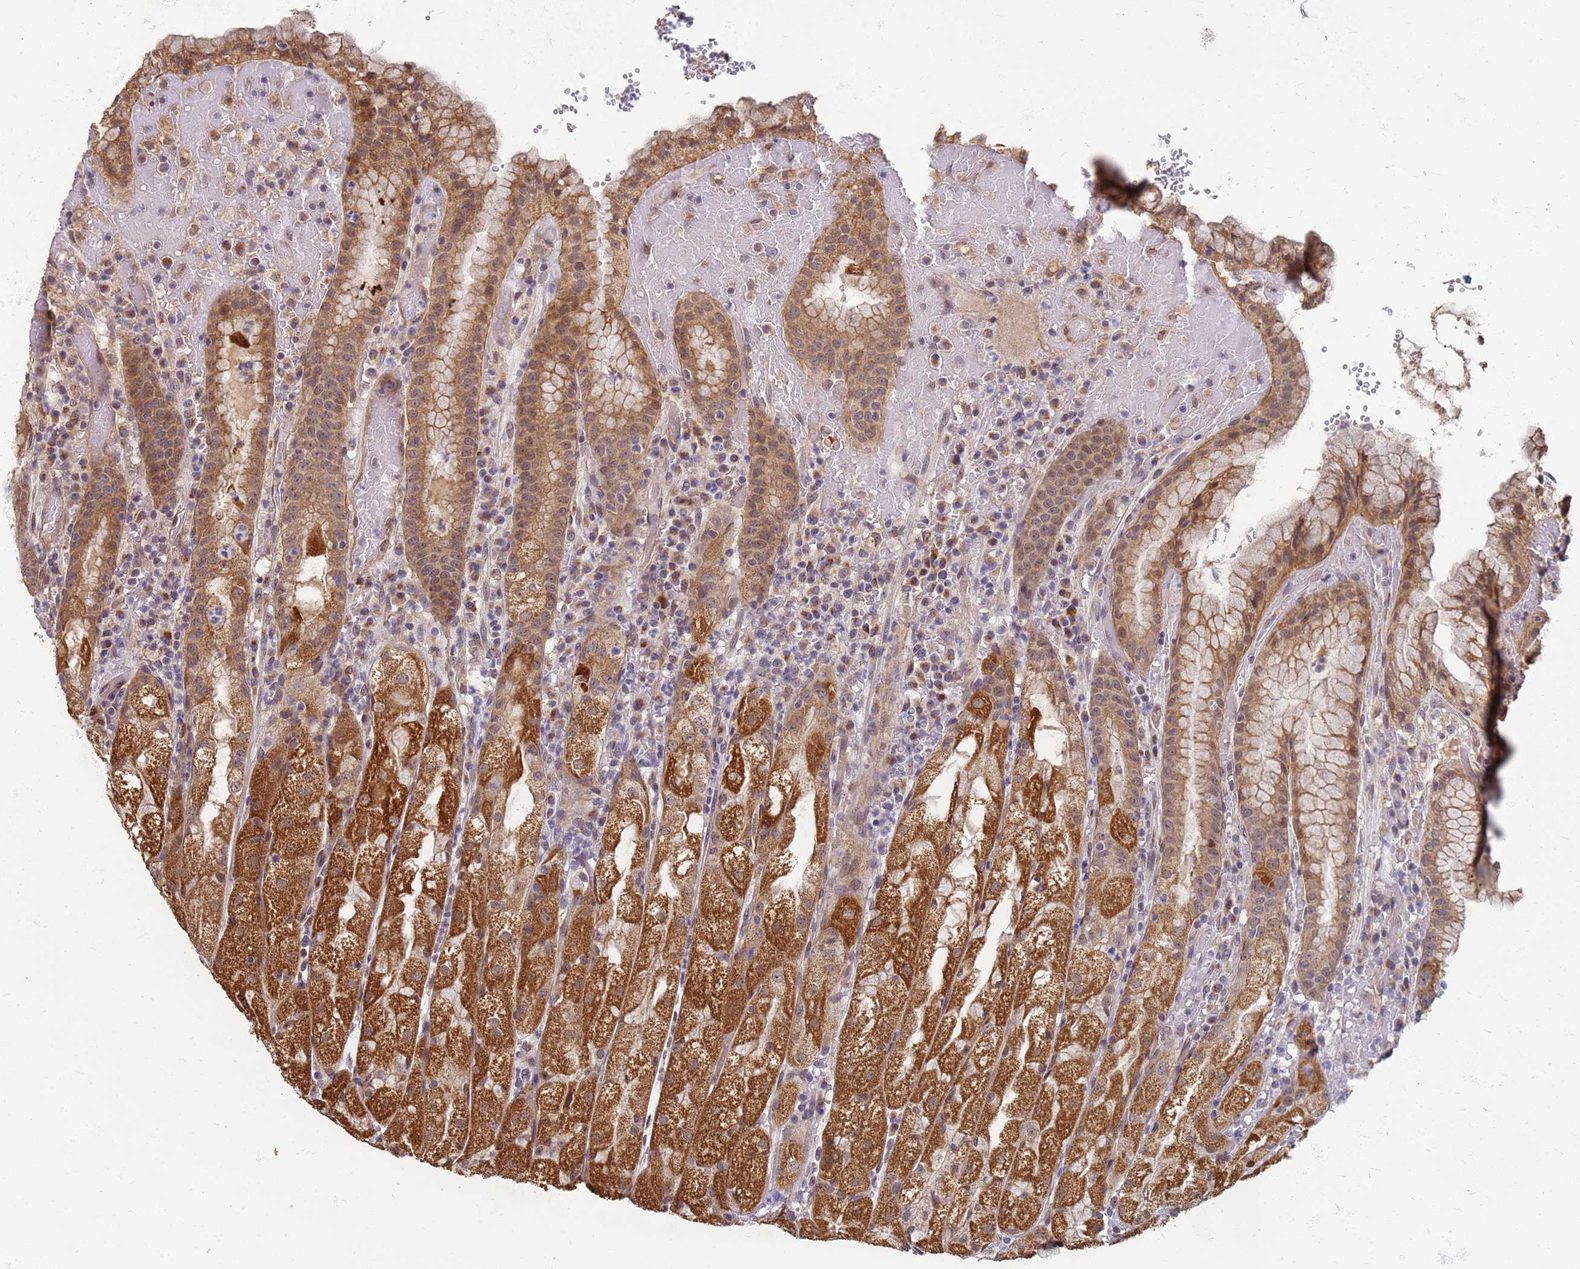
{"staining": {"intensity": "moderate", "quantity": ">75%", "location": "cytoplasmic/membranous,nuclear"}, "tissue": "stomach", "cell_type": "Glandular cells", "image_type": "normal", "snomed": [{"axis": "morphology", "description": "Normal tissue, NOS"}, {"axis": "topography", "description": "Stomach, upper"}], "caption": "This micrograph demonstrates IHC staining of benign human stomach, with medium moderate cytoplasmic/membranous,nuclear positivity in approximately >75% of glandular cells.", "gene": "ITGB4", "patient": {"sex": "male", "age": 52}}